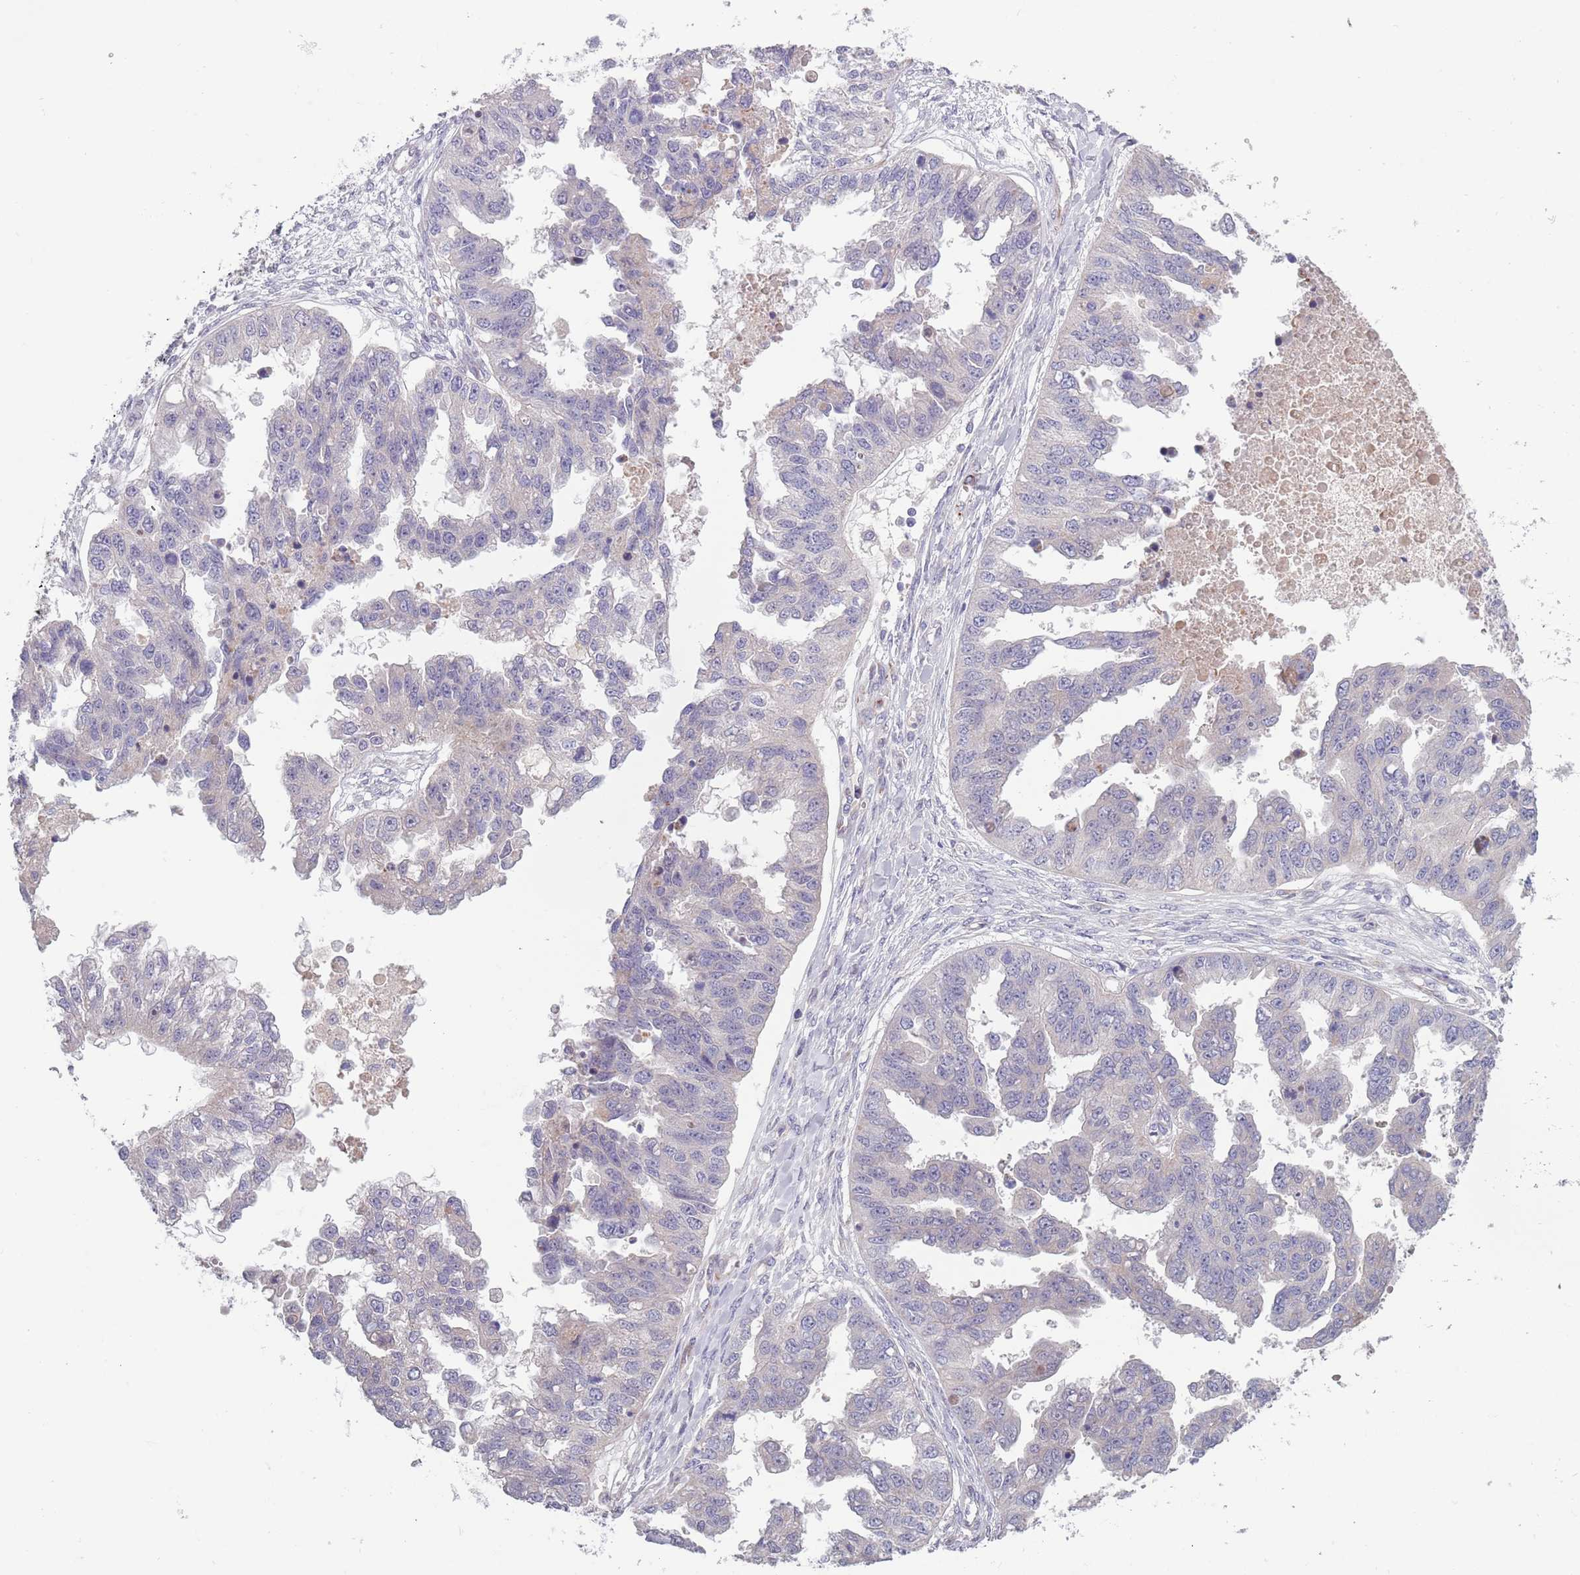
{"staining": {"intensity": "negative", "quantity": "none", "location": "none"}, "tissue": "ovarian cancer", "cell_type": "Tumor cells", "image_type": "cancer", "snomed": [{"axis": "morphology", "description": "Cystadenocarcinoma, serous, NOS"}, {"axis": "topography", "description": "Ovary"}], "caption": "Human ovarian cancer (serous cystadenocarcinoma) stained for a protein using immunohistochemistry shows no positivity in tumor cells.", "gene": "TYW1", "patient": {"sex": "female", "age": 58}}